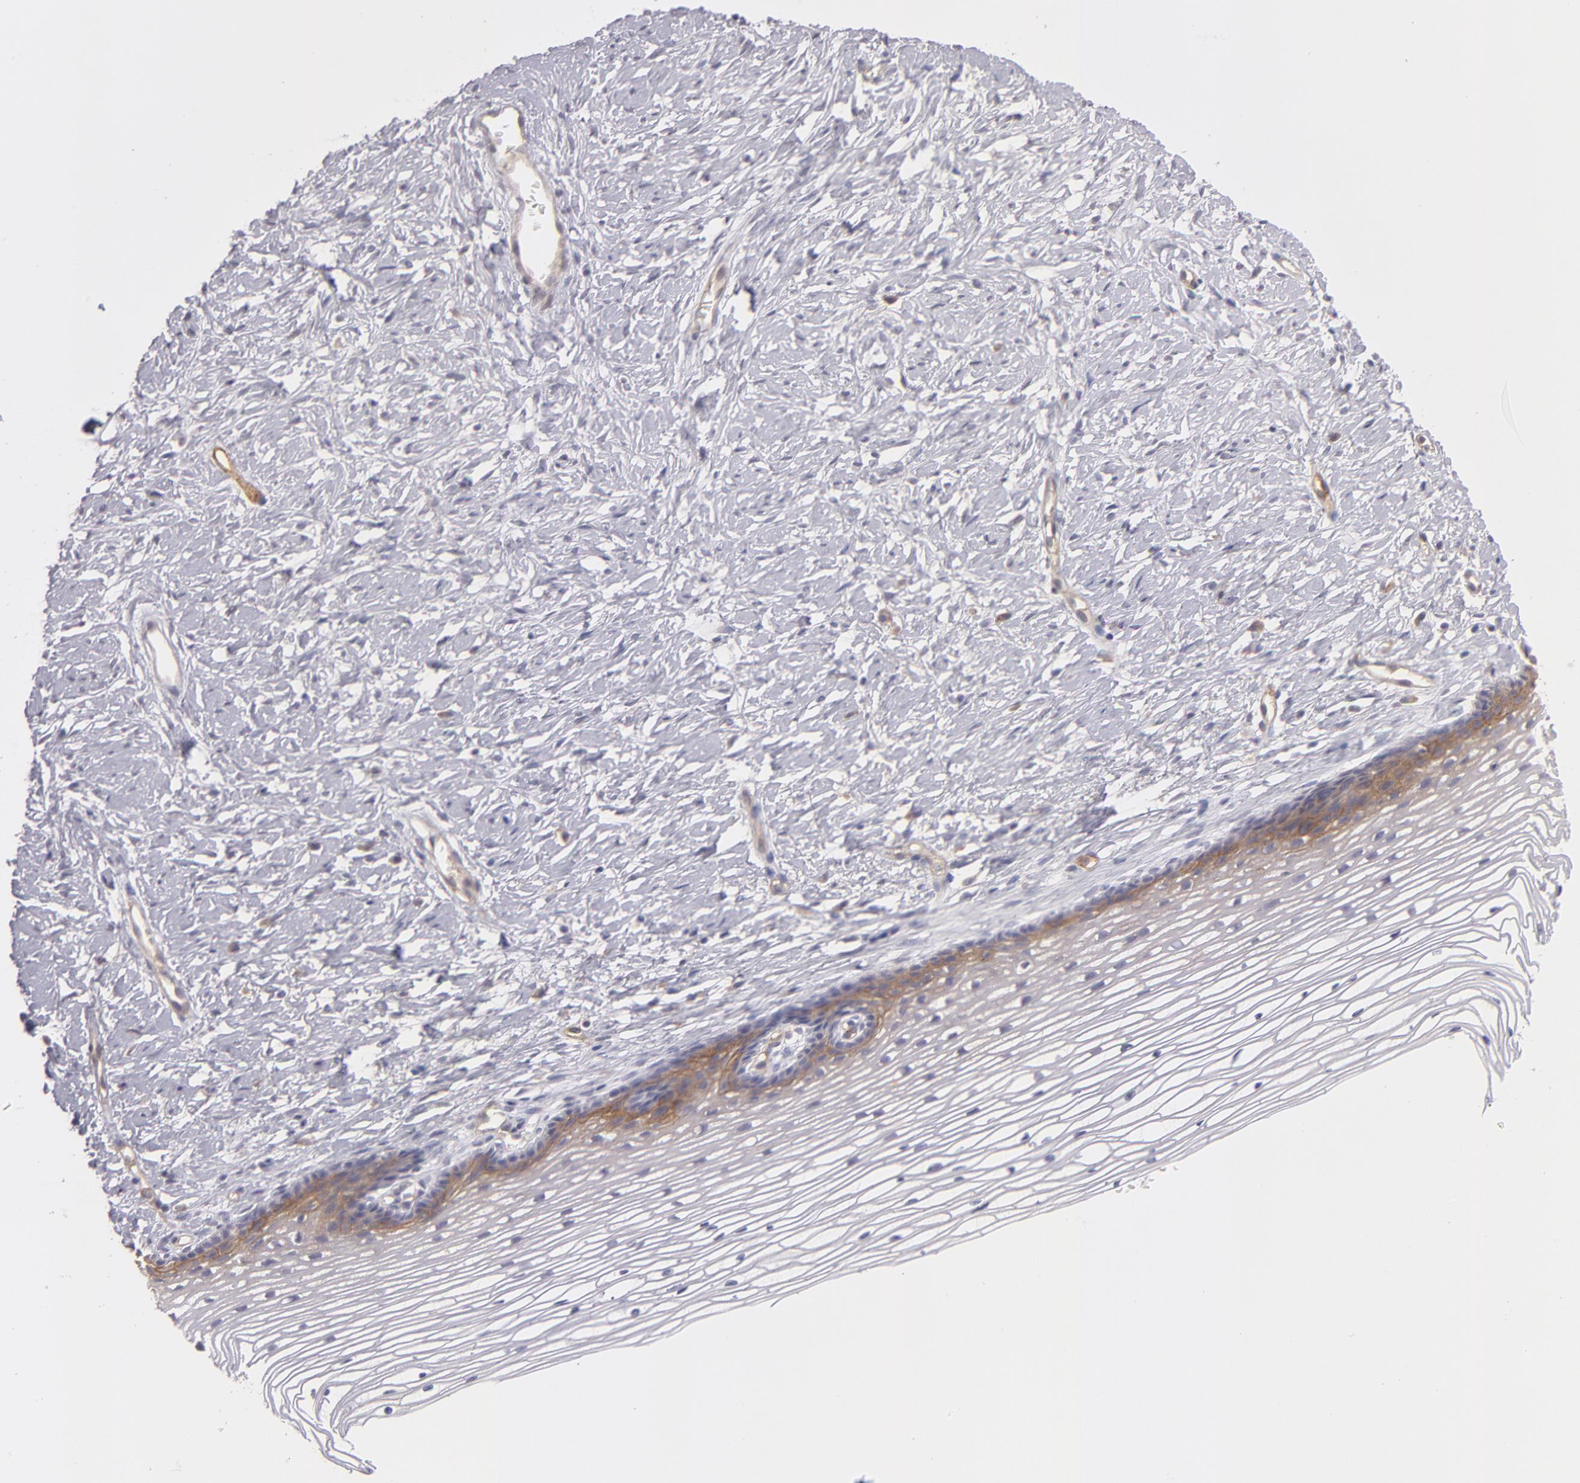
{"staining": {"intensity": "weak", "quantity": "<25%", "location": "cytoplasmic/membranous"}, "tissue": "cervix", "cell_type": "Glandular cells", "image_type": "normal", "snomed": [{"axis": "morphology", "description": "Normal tissue, NOS"}, {"axis": "topography", "description": "Cervix"}], "caption": "Glandular cells show no significant positivity in benign cervix. (Stains: DAB (3,3'-diaminobenzidine) immunohistochemistry with hematoxylin counter stain, Microscopy: brightfield microscopy at high magnification).", "gene": "THBD", "patient": {"sex": "female", "age": 77}}